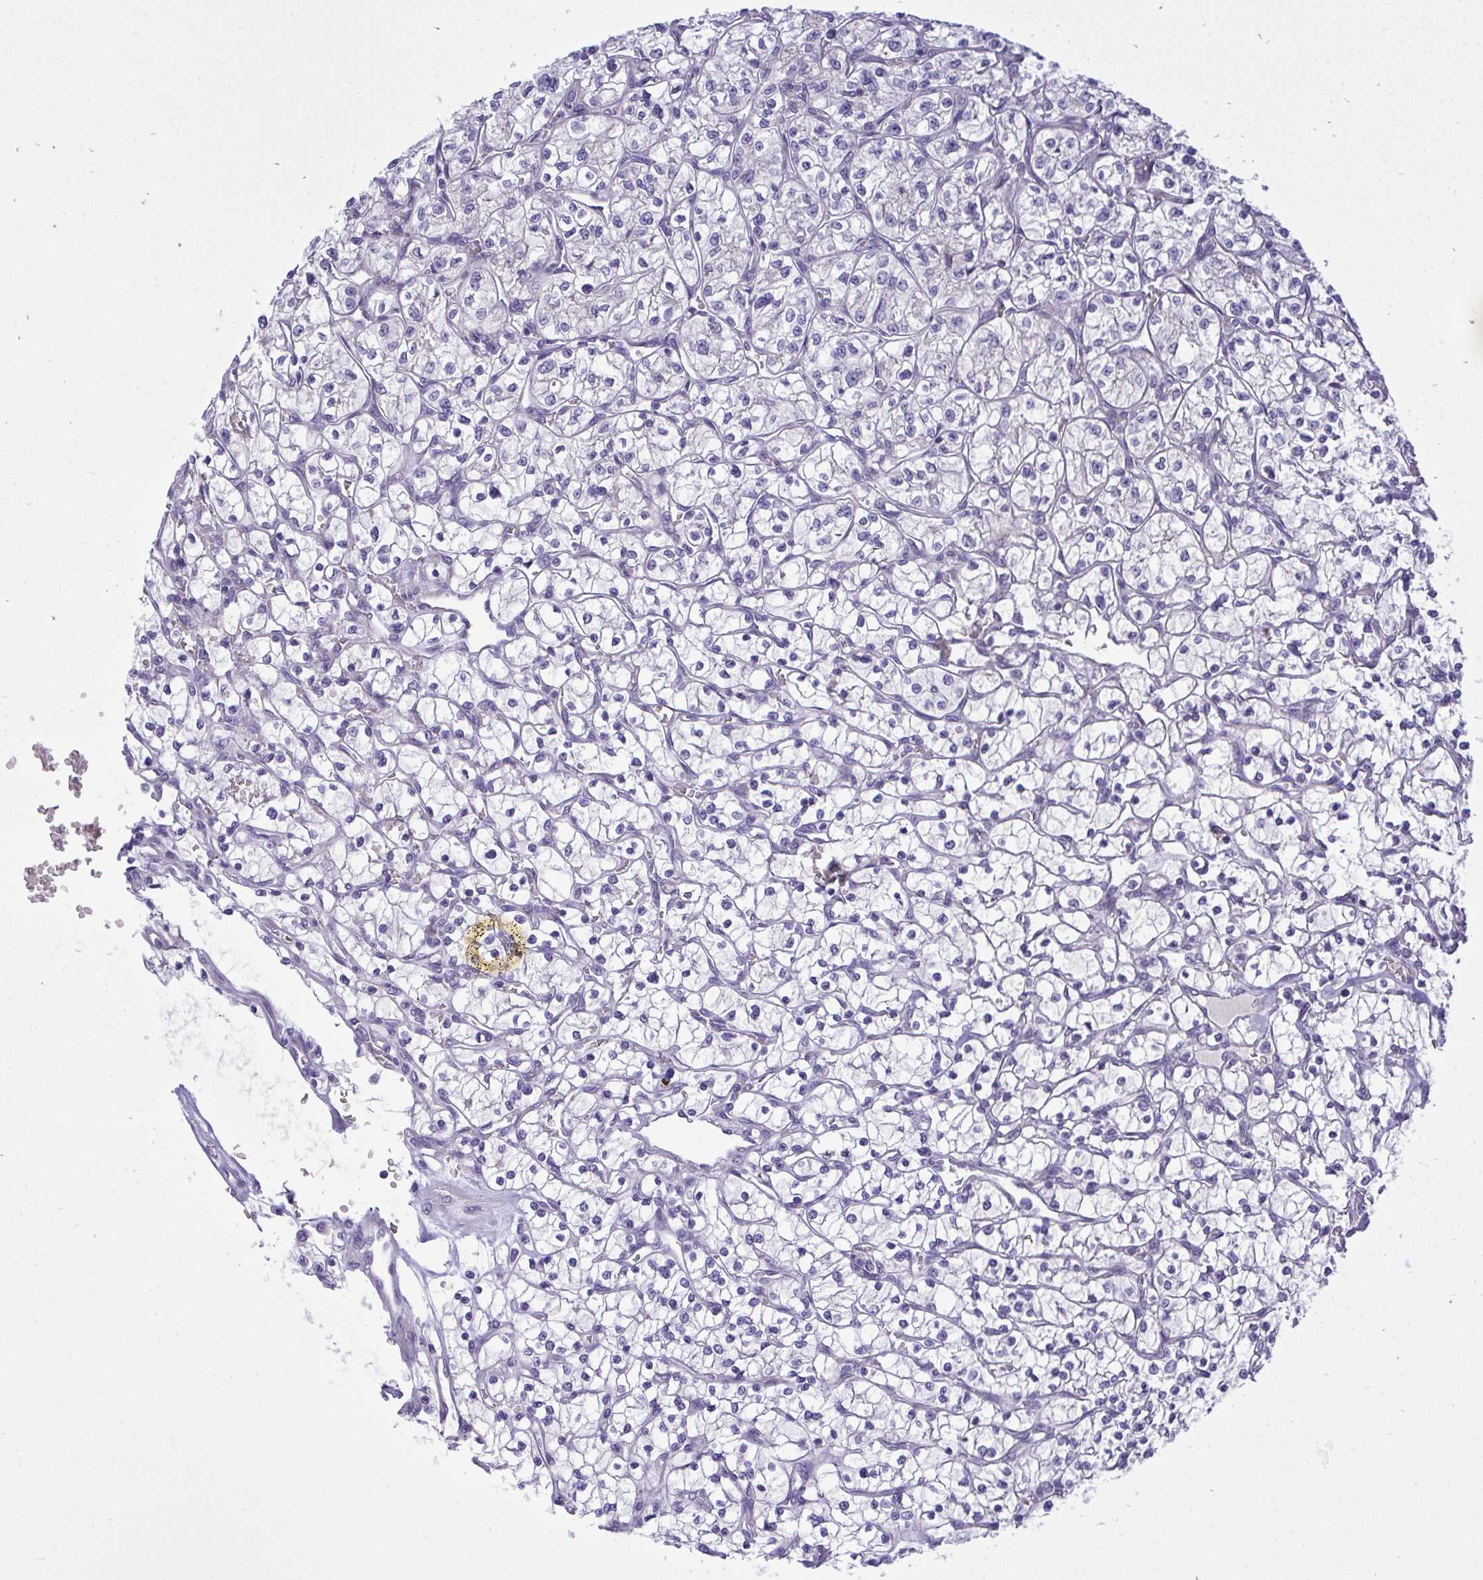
{"staining": {"intensity": "negative", "quantity": "none", "location": "none"}, "tissue": "renal cancer", "cell_type": "Tumor cells", "image_type": "cancer", "snomed": [{"axis": "morphology", "description": "Adenocarcinoma, NOS"}, {"axis": "topography", "description": "Kidney"}], "caption": "A high-resolution image shows immunohistochemistry staining of renal cancer (adenocarcinoma), which displays no significant staining in tumor cells.", "gene": "HMBOX1", "patient": {"sex": "female", "age": 64}}